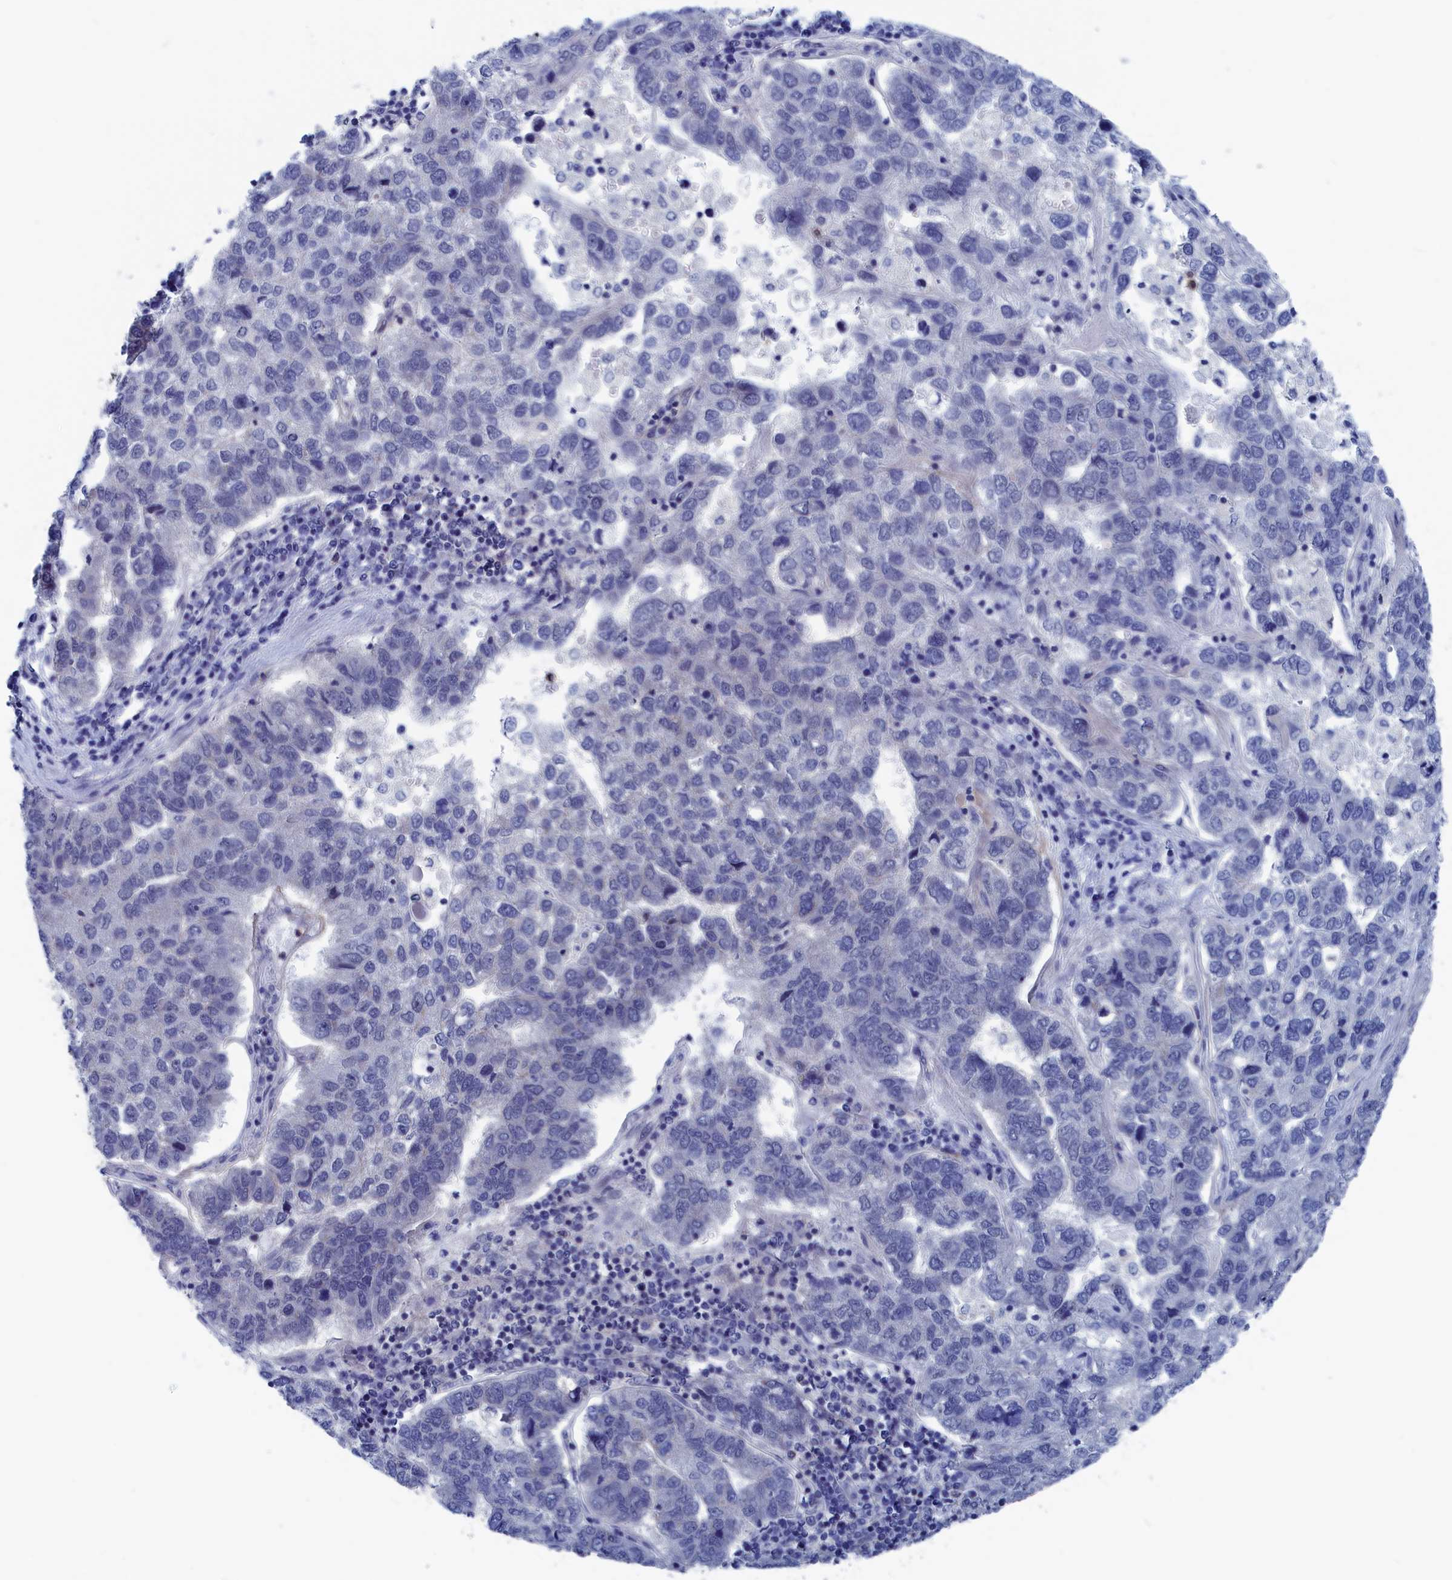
{"staining": {"intensity": "negative", "quantity": "none", "location": "none"}, "tissue": "pancreatic cancer", "cell_type": "Tumor cells", "image_type": "cancer", "snomed": [{"axis": "morphology", "description": "Adenocarcinoma, NOS"}, {"axis": "topography", "description": "Pancreas"}], "caption": "The image demonstrates no significant expression in tumor cells of pancreatic cancer (adenocarcinoma).", "gene": "MARCHF3", "patient": {"sex": "female", "age": 61}}